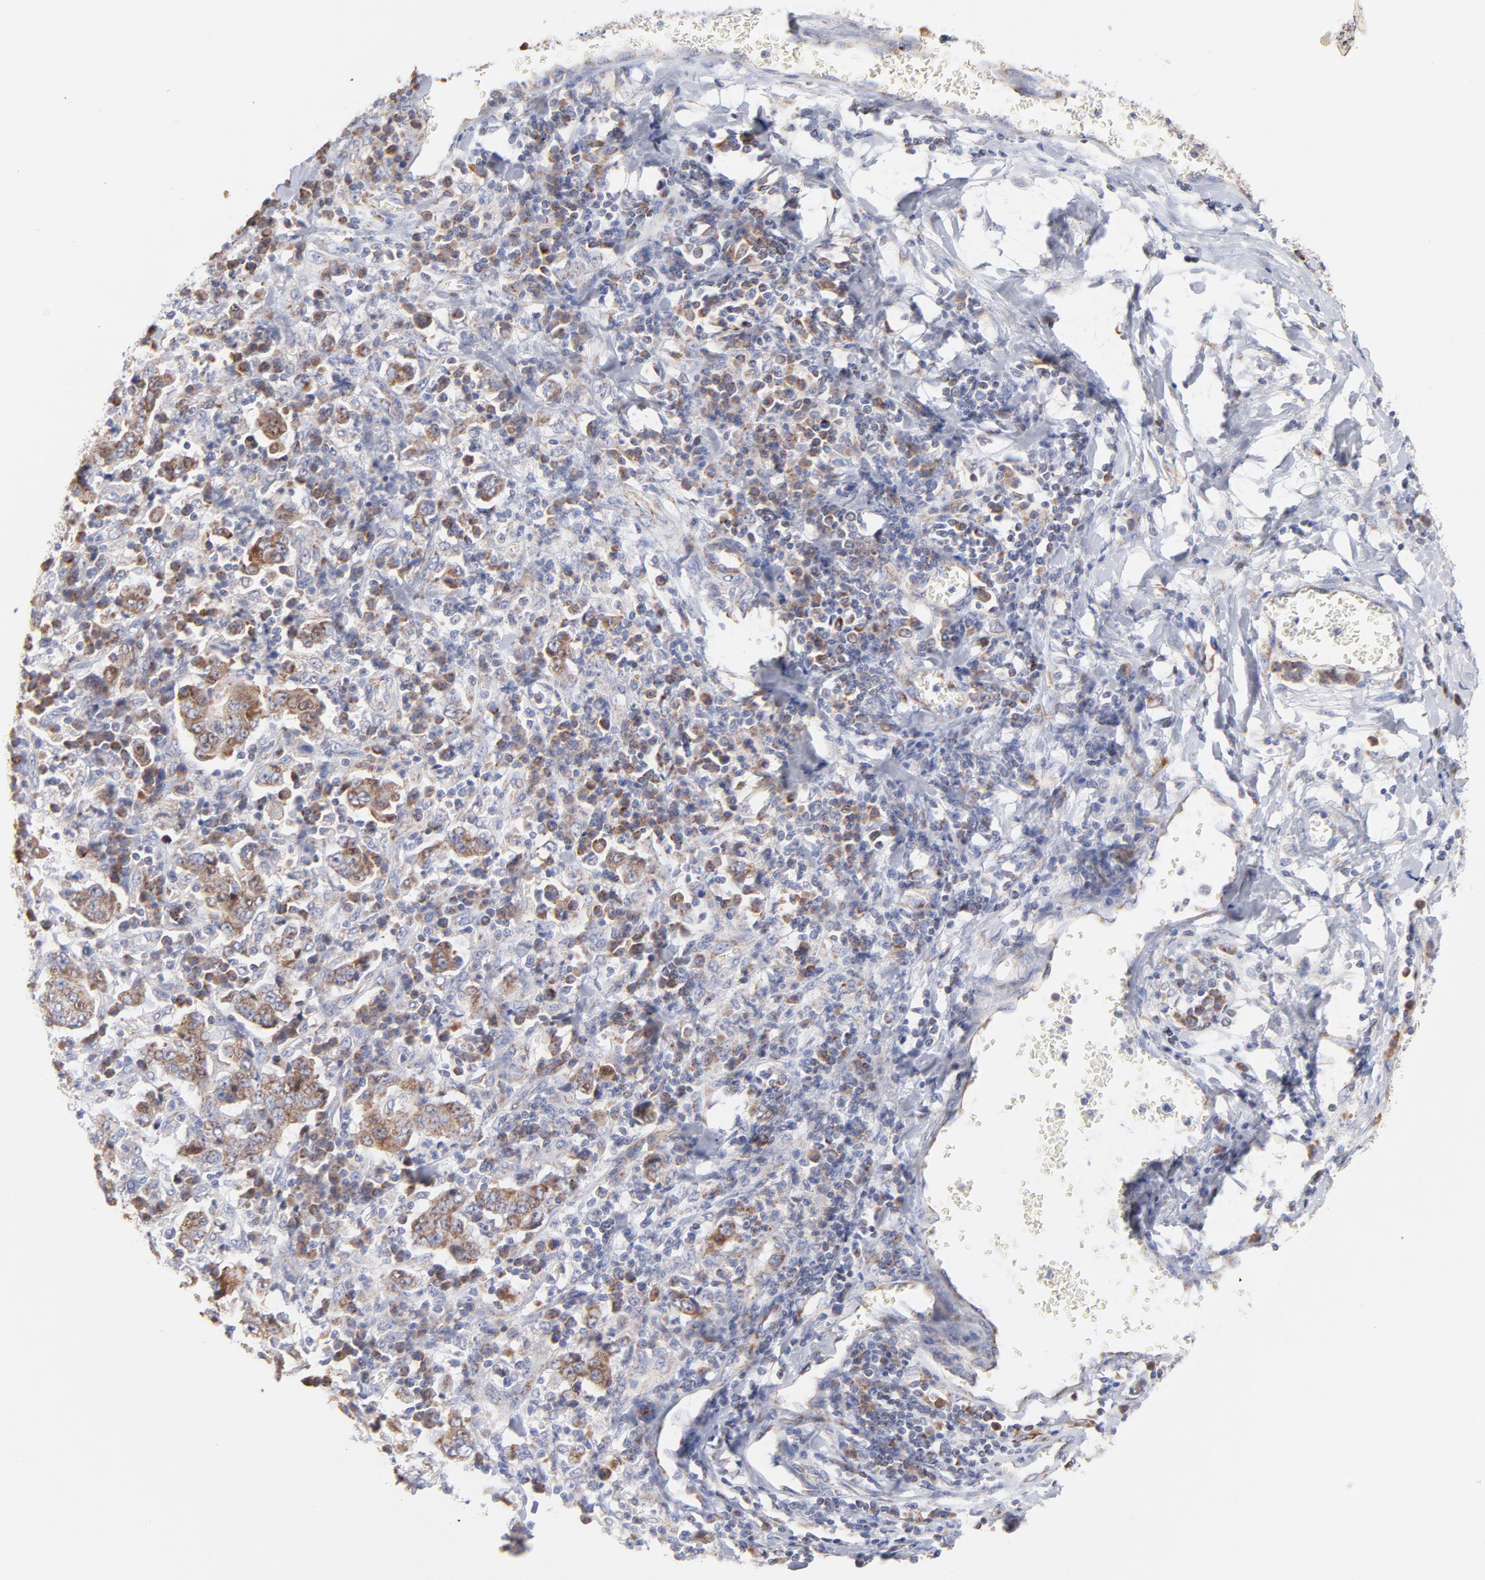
{"staining": {"intensity": "moderate", "quantity": ">75%", "location": "cytoplasmic/membranous"}, "tissue": "stomach cancer", "cell_type": "Tumor cells", "image_type": "cancer", "snomed": [{"axis": "morphology", "description": "Normal tissue, NOS"}, {"axis": "morphology", "description": "Adenocarcinoma, NOS"}, {"axis": "topography", "description": "Stomach, upper"}, {"axis": "topography", "description": "Stomach"}], "caption": "Immunohistochemical staining of human adenocarcinoma (stomach) displays moderate cytoplasmic/membranous protein expression in approximately >75% of tumor cells.", "gene": "TIMM8A", "patient": {"sex": "male", "age": 59}}